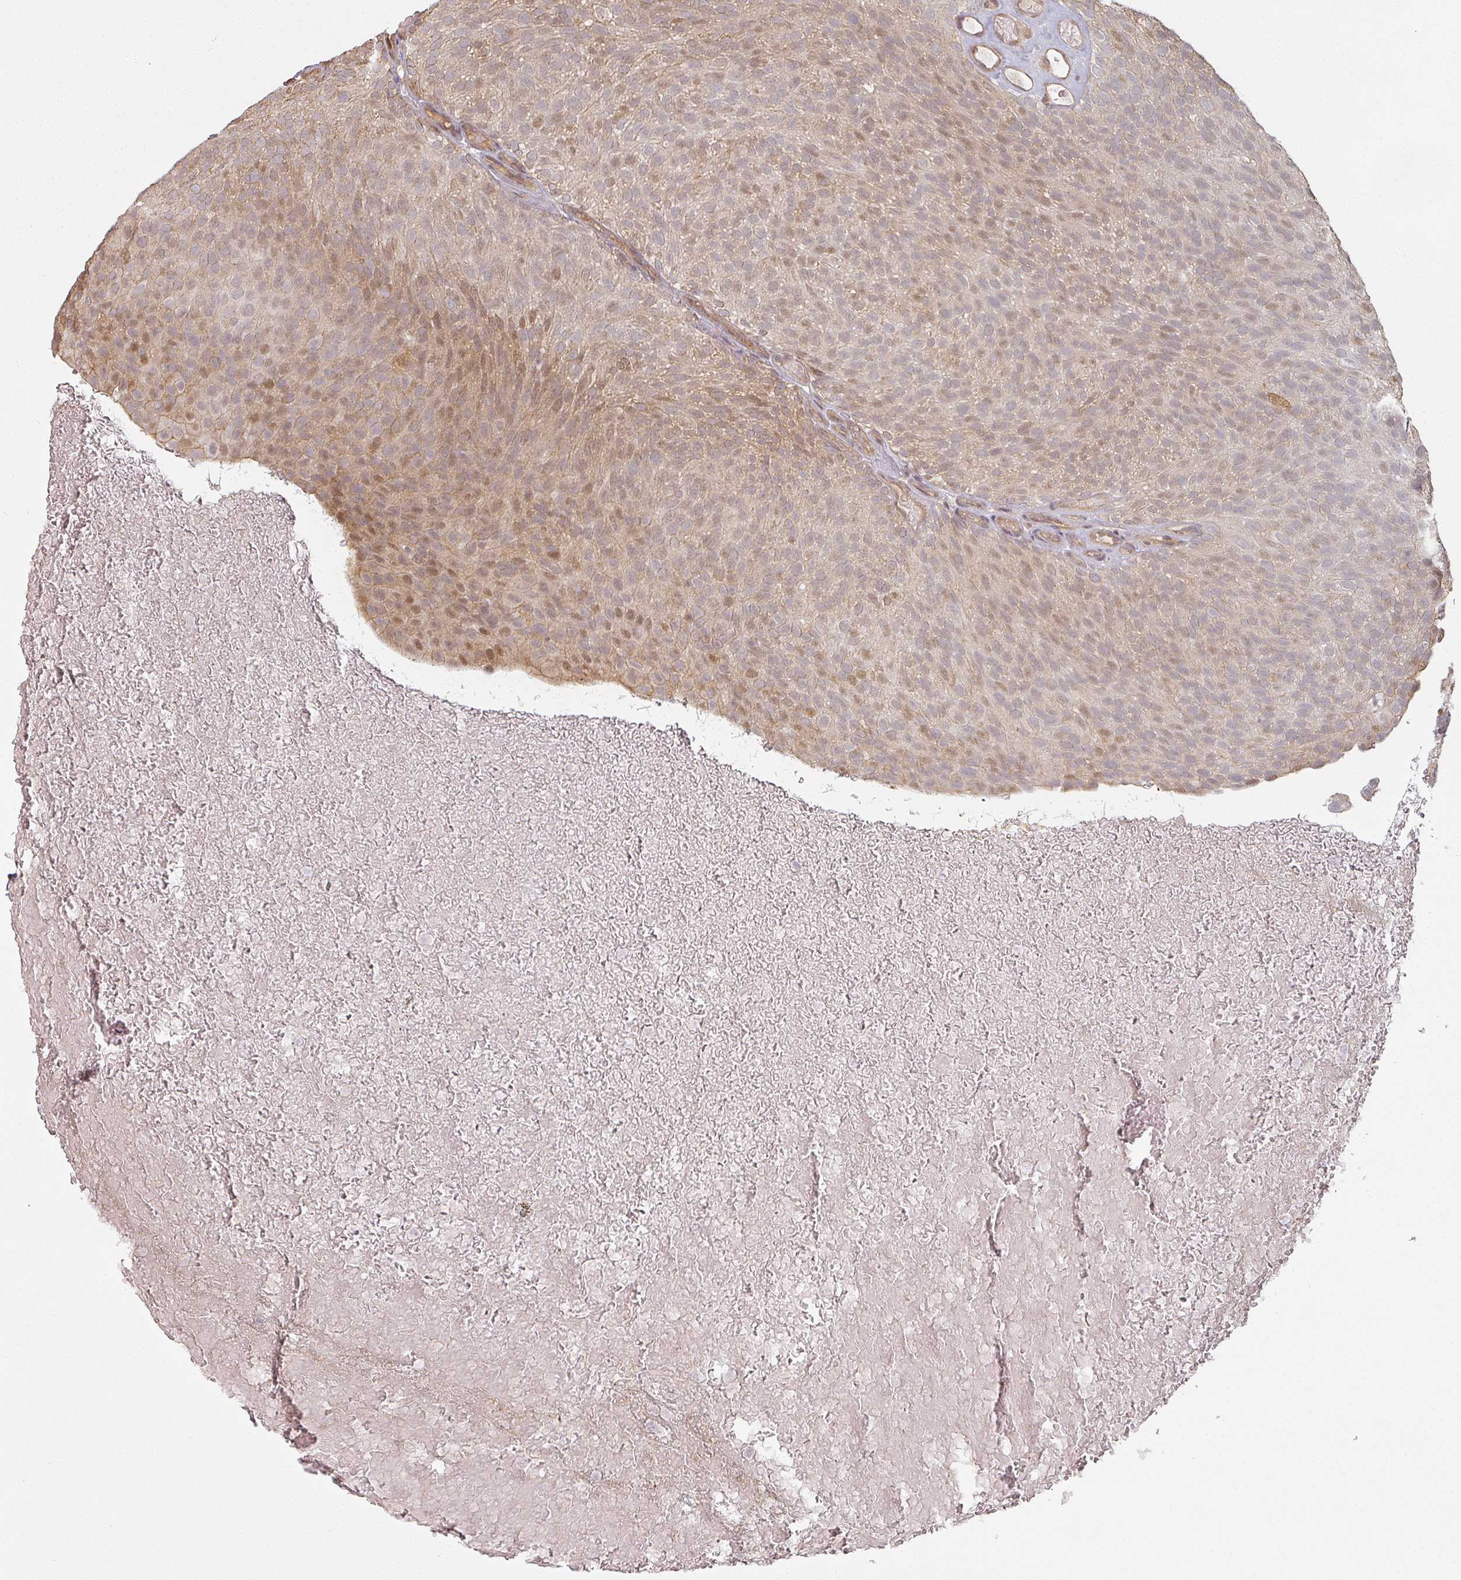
{"staining": {"intensity": "moderate", "quantity": "25%-75%", "location": "cytoplasmic/membranous,nuclear"}, "tissue": "urothelial cancer", "cell_type": "Tumor cells", "image_type": "cancer", "snomed": [{"axis": "morphology", "description": "Urothelial carcinoma, Low grade"}, {"axis": "topography", "description": "Urinary bladder"}], "caption": "Urothelial carcinoma (low-grade) stained with immunohistochemistry (IHC) demonstrates moderate cytoplasmic/membranous and nuclear positivity in about 25%-75% of tumor cells.", "gene": "MED19", "patient": {"sex": "male", "age": 78}}